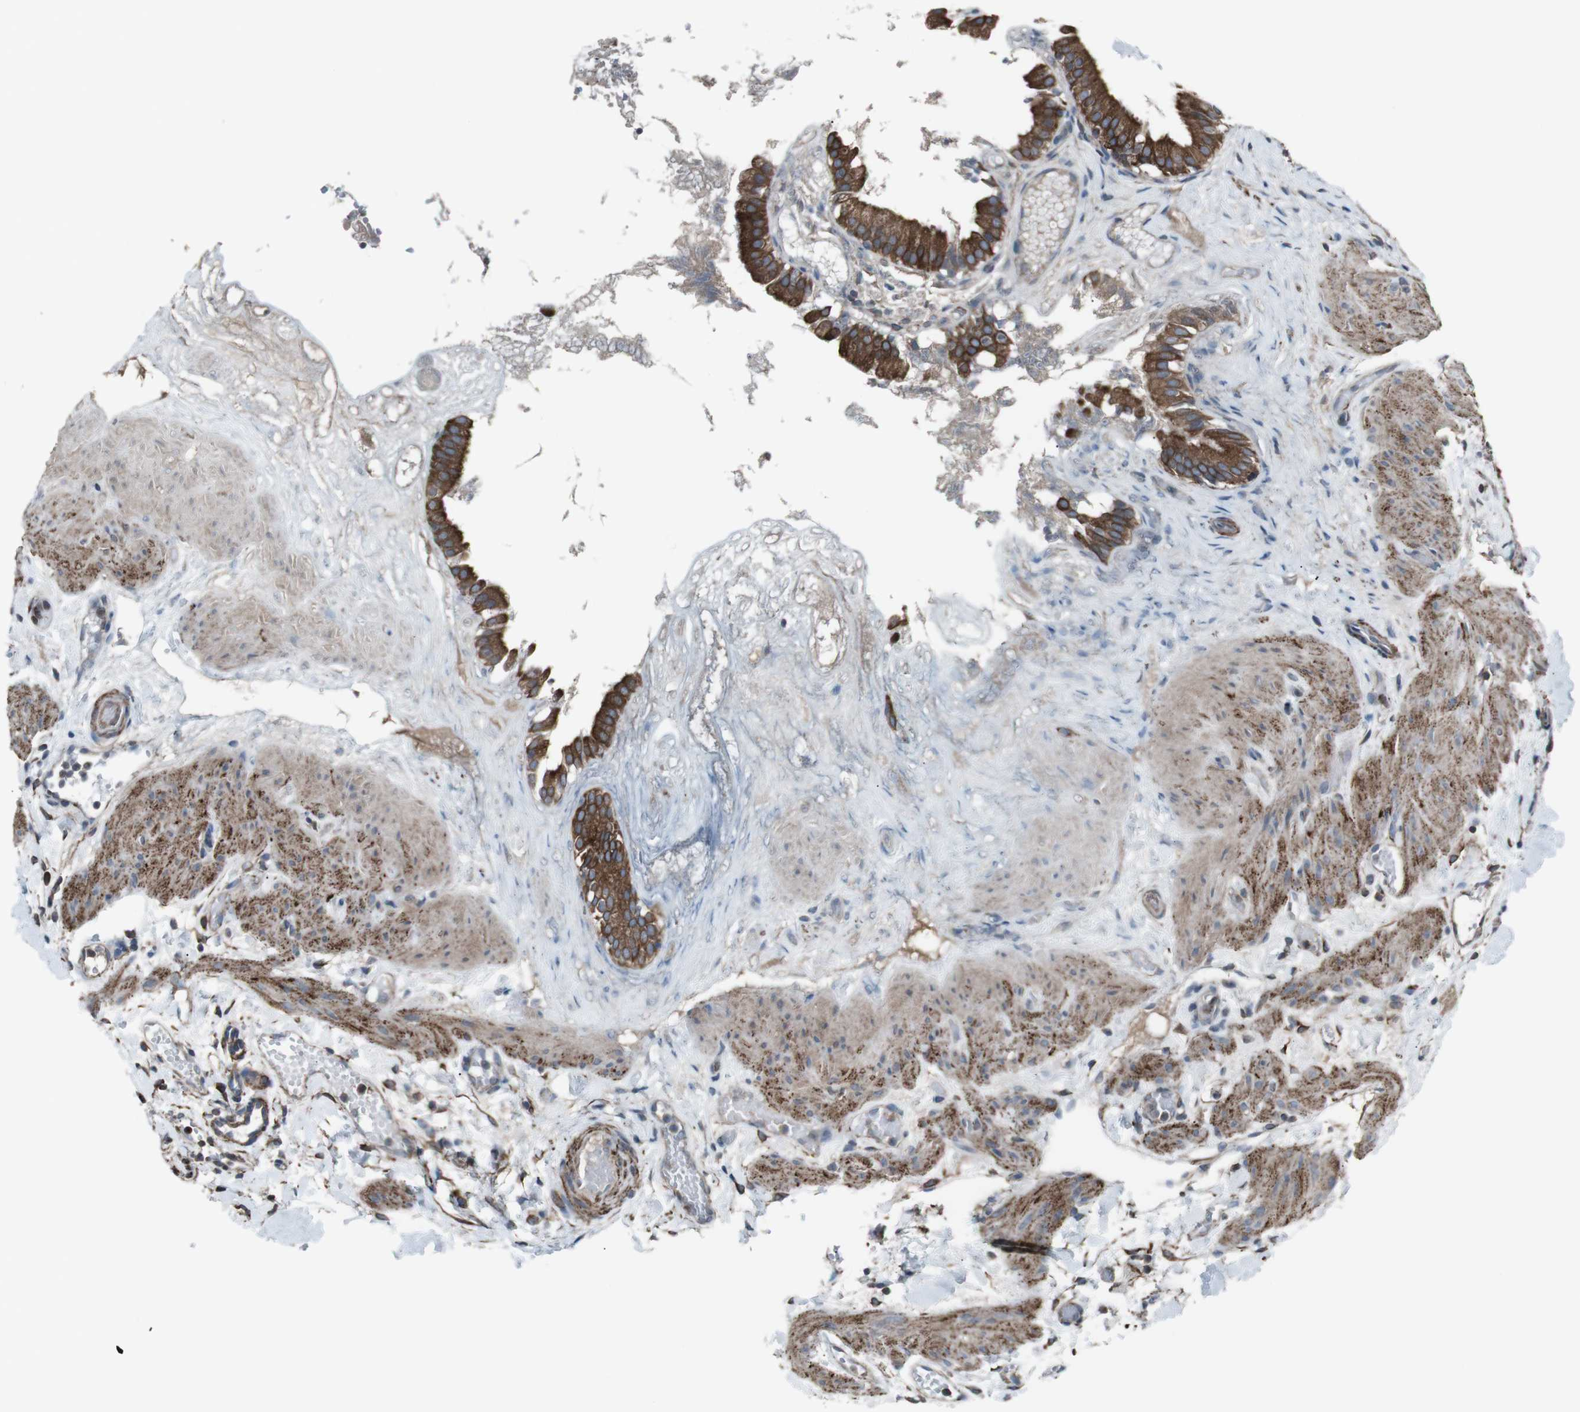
{"staining": {"intensity": "strong", "quantity": ">75%", "location": "cytoplasmic/membranous"}, "tissue": "gallbladder", "cell_type": "Glandular cells", "image_type": "normal", "snomed": [{"axis": "morphology", "description": "Normal tissue, NOS"}, {"axis": "topography", "description": "Gallbladder"}], "caption": "The photomicrograph reveals immunohistochemical staining of unremarkable gallbladder. There is strong cytoplasmic/membranous staining is identified in approximately >75% of glandular cells.", "gene": "LNPK", "patient": {"sex": "female", "age": 26}}